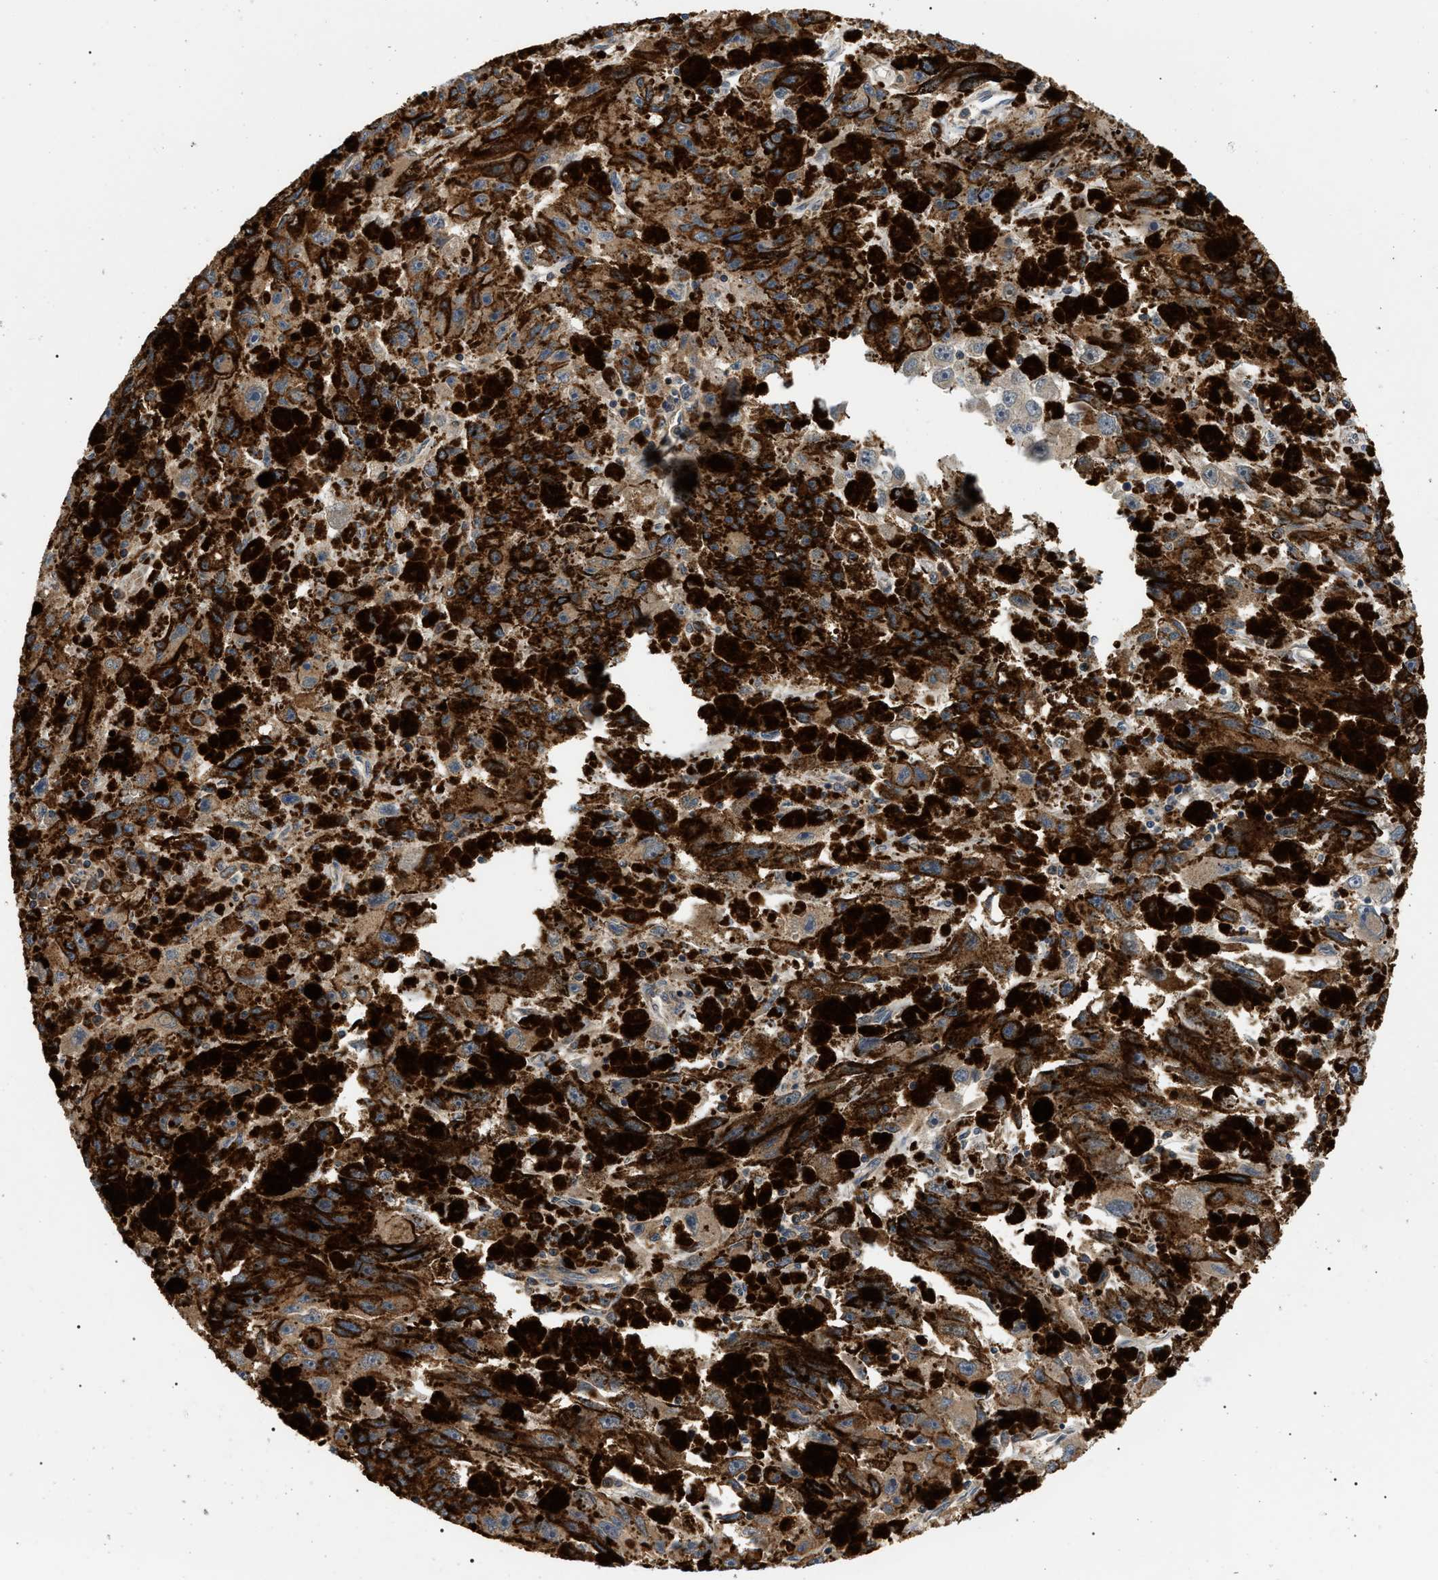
{"staining": {"intensity": "moderate", "quantity": ">75%", "location": "cytoplasmic/membranous"}, "tissue": "melanoma", "cell_type": "Tumor cells", "image_type": "cancer", "snomed": [{"axis": "morphology", "description": "Malignant melanoma, NOS"}, {"axis": "topography", "description": "Skin"}], "caption": "A micrograph of human malignant melanoma stained for a protein demonstrates moderate cytoplasmic/membranous brown staining in tumor cells.", "gene": "PPM1B", "patient": {"sex": "female", "age": 104}}